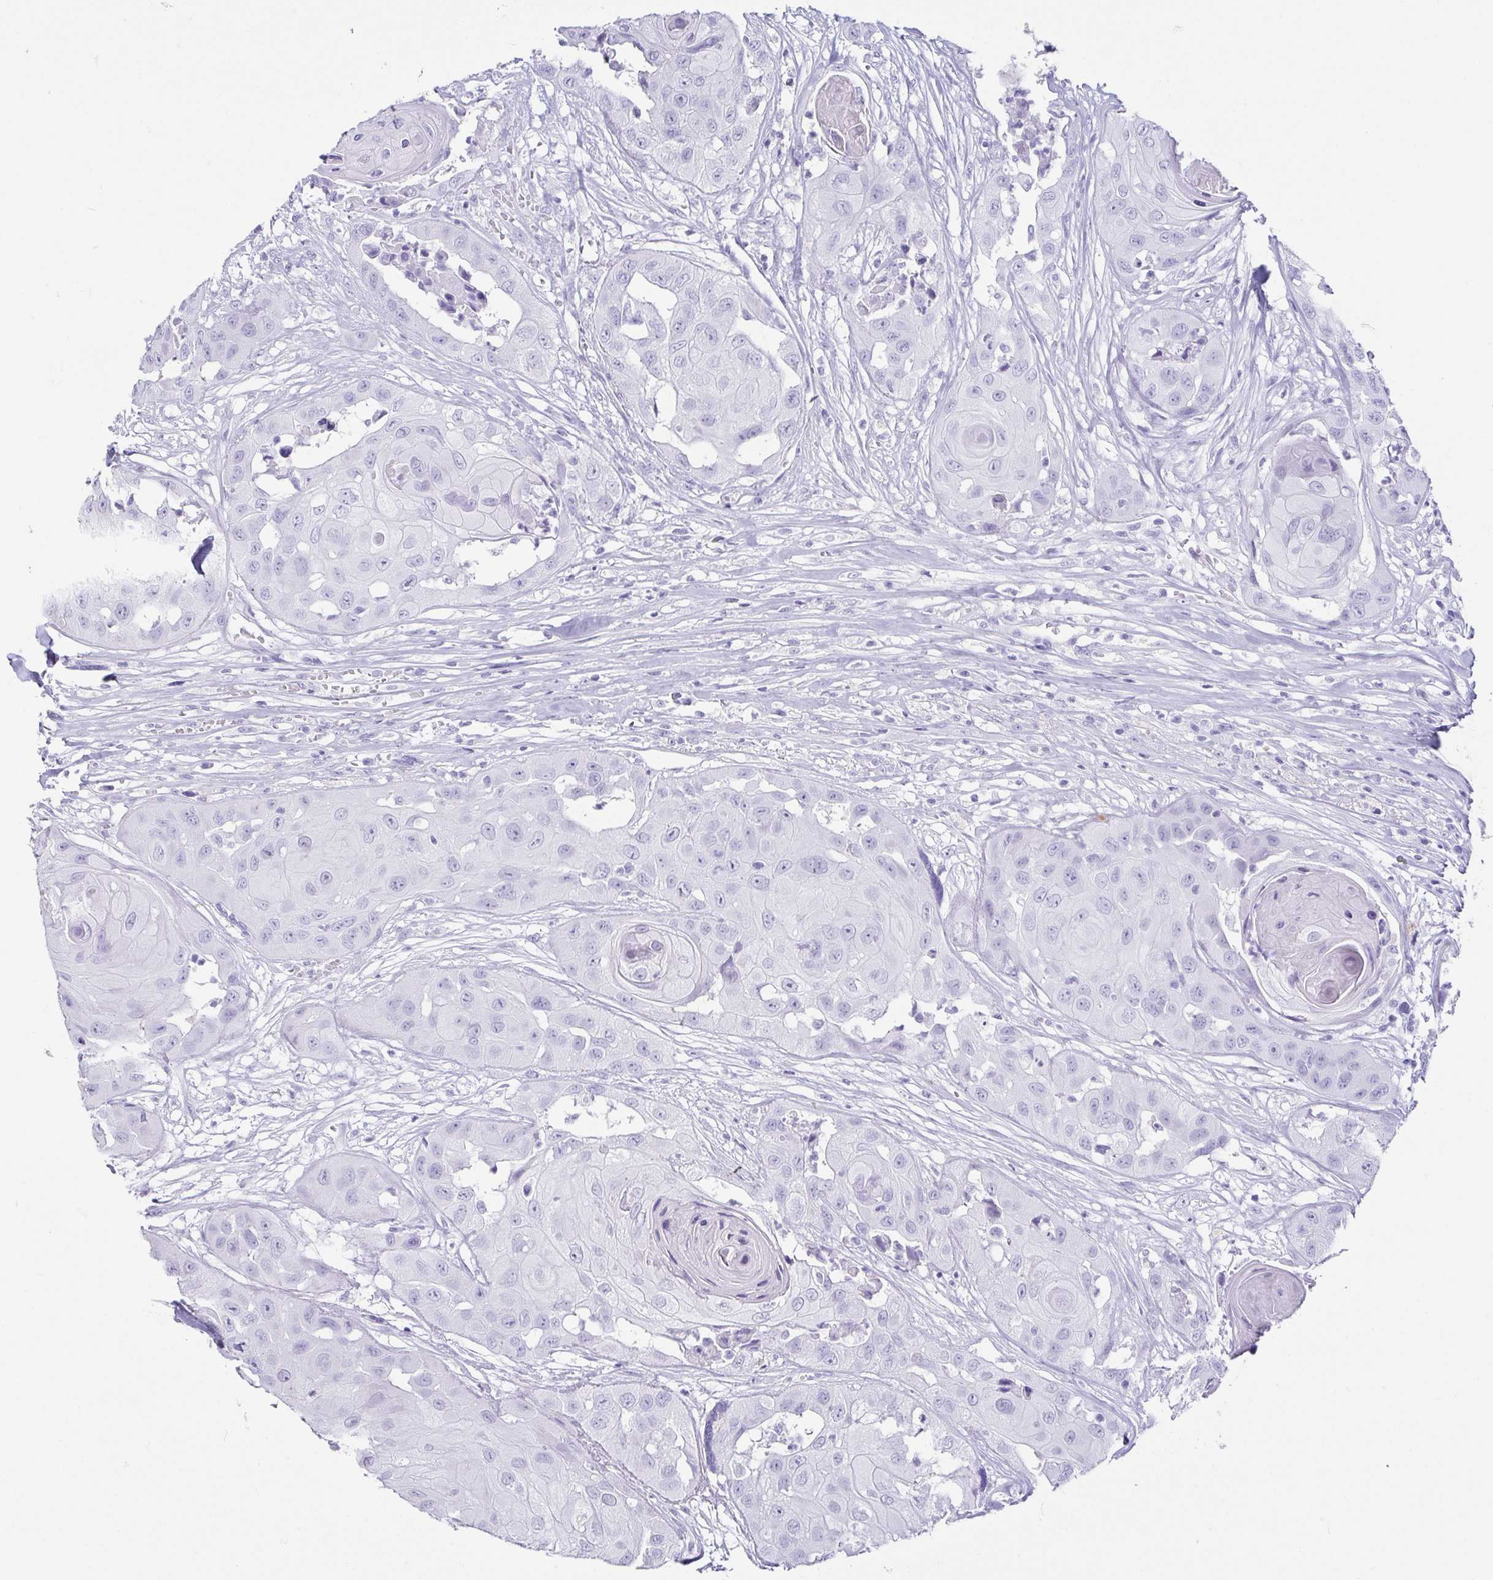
{"staining": {"intensity": "negative", "quantity": "none", "location": "none"}, "tissue": "head and neck cancer", "cell_type": "Tumor cells", "image_type": "cancer", "snomed": [{"axis": "morphology", "description": "Squamous cell carcinoma, NOS"}, {"axis": "topography", "description": "Head-Neck"}], "caption": "This is an immunohistochemistry micrograph of head and neck cancer. There is no expression in tumor cells.", "gene": "CD164L2", "patient": {"sex": "male", "age": 83}}